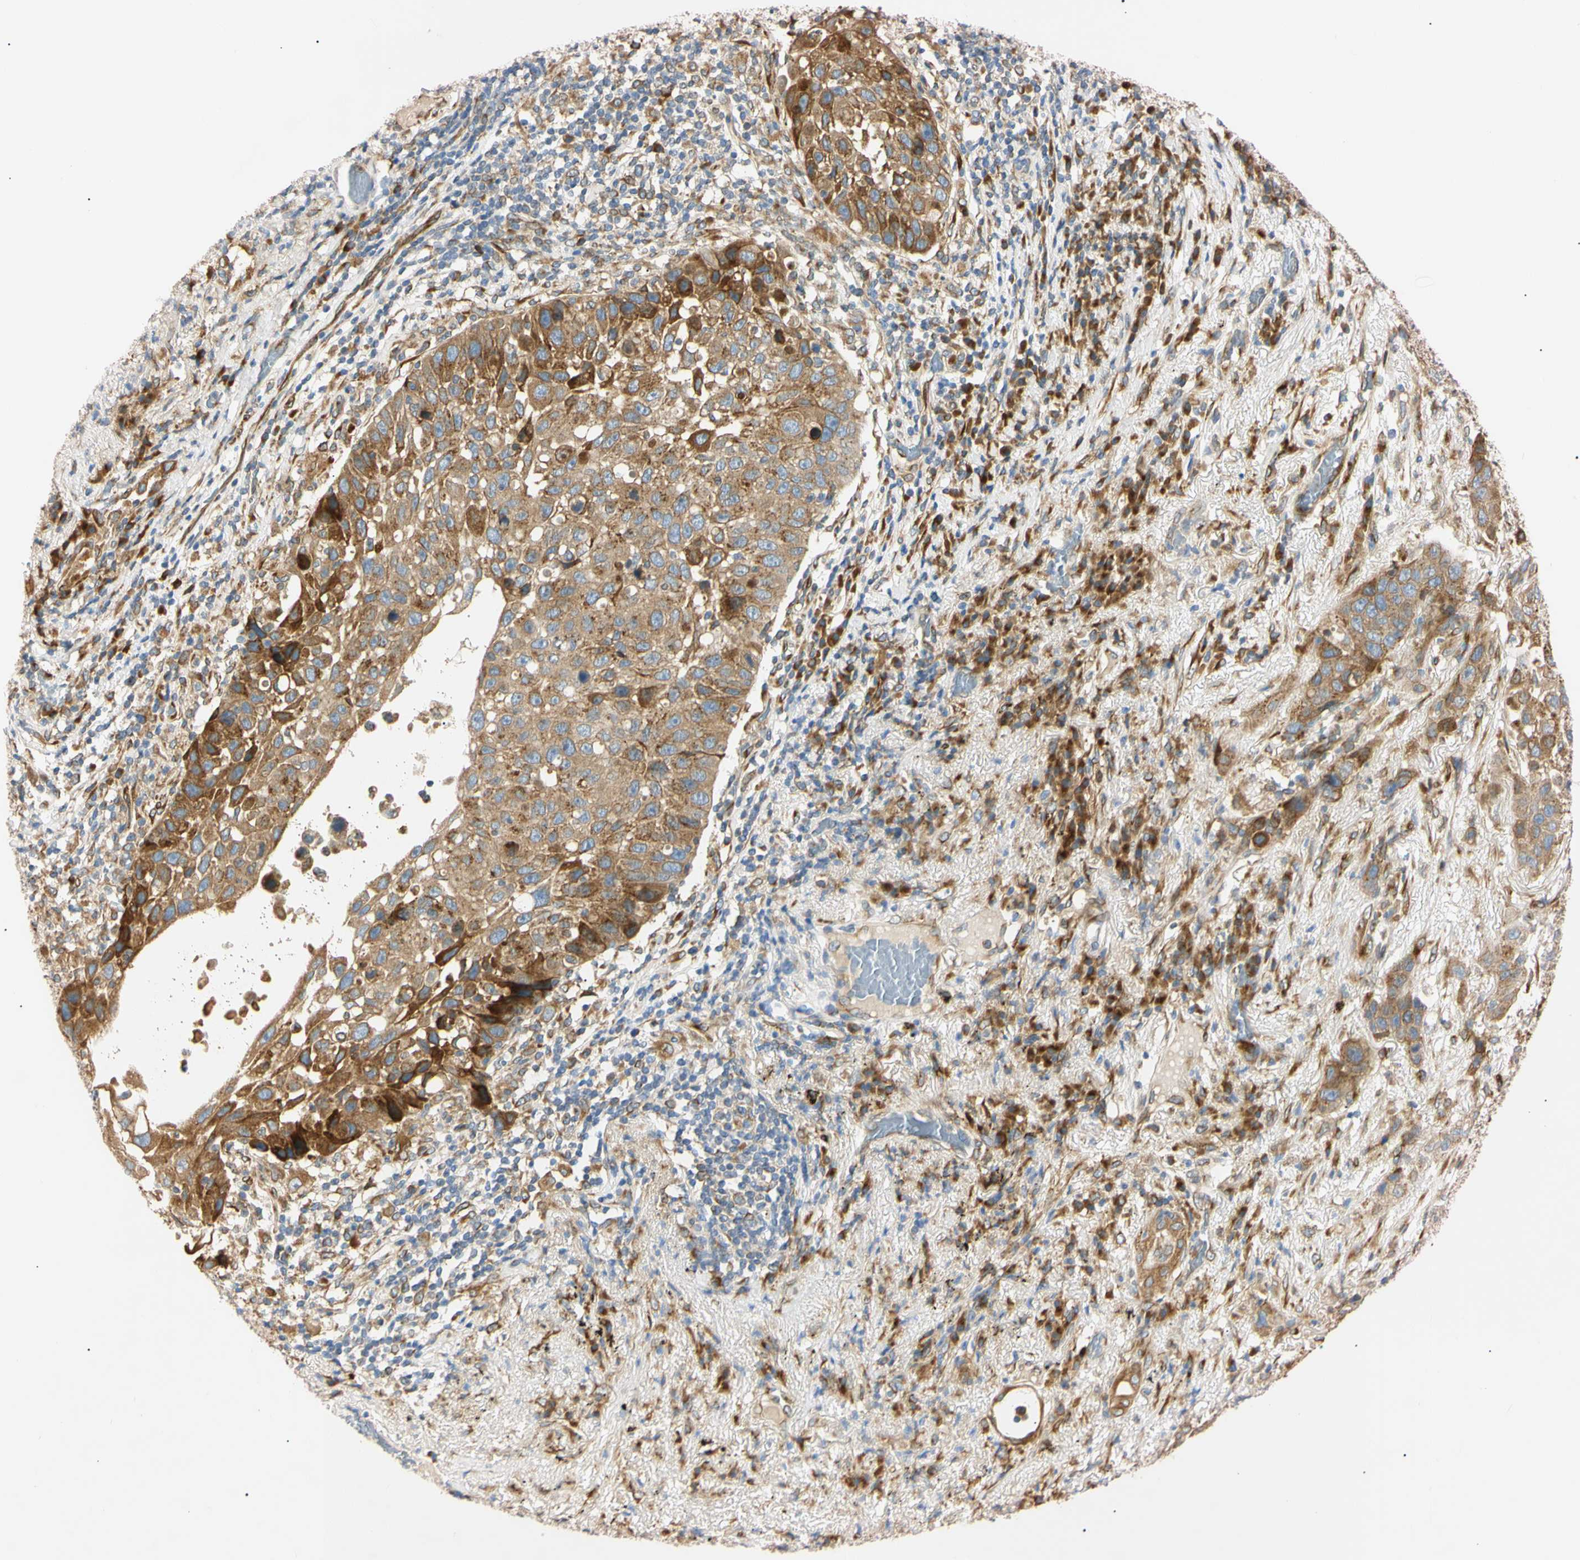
{"staining": {"intensity": "moderate", "quantity": ">75%", "location": "cytoplasmic/membranous"}, "tissue": "lung cancer", "cell_type": "Tumor cells", "image_type": "cancer", "snomed": [{"axis": "morphology", "description": "Squamous cell carcinoma, NOS"}, {"axis": "topography", "description": "Lung"}], "caption": "Immunohistochemistry (IHC) of lung squamous cell carcinoma exhibits medium levels of moderate cytoplasmic/membranous positivity in about >75% of tumor cells. The protein of interest is stained brown, and the nuclei are stained in blue (DAB (3,3'-diaminobenzidine) IHC with brightfield microscopy, high magnification).", "gene": "IER3IP1", "patient": {"sex": "male", "age": 57}}